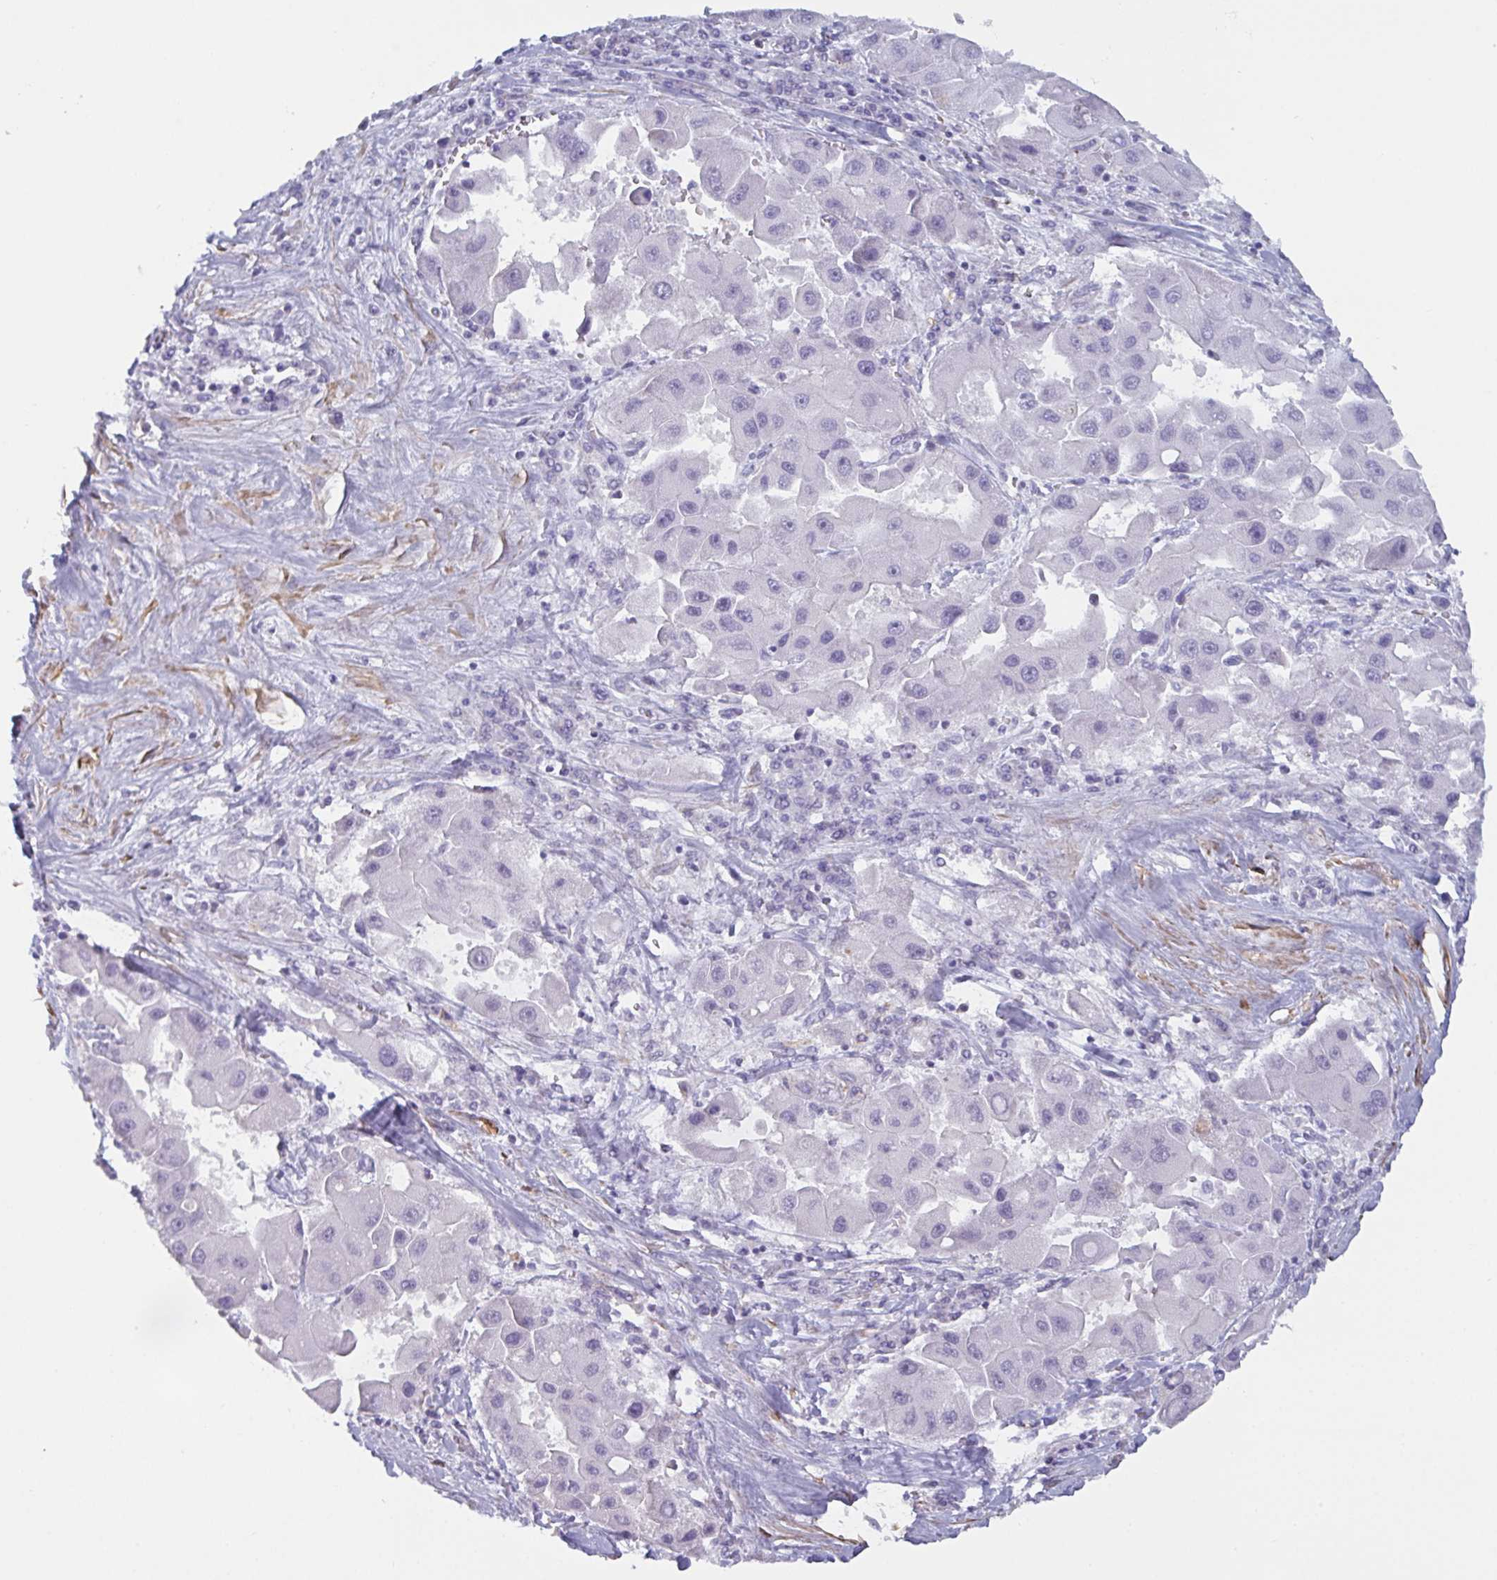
{"staining": {"intensity": "negative", "quantity": "none", "location": "none"}, "tissue": "liver cancer", "cell_type": "Tumor cells", "image_type": "cancer", "snomed": [{"axis": "morphology", "description": "Carcinoma, Hepatocellular, NOS"}, {"axis": "topography", "description": "Liver"}], "caption": "This is a photomicrograph of IHC staining of liver cancer, which shows no staining in tumor cells.", "gene": "OR5P3", "patient": {"sex": "male", "age": 24}}